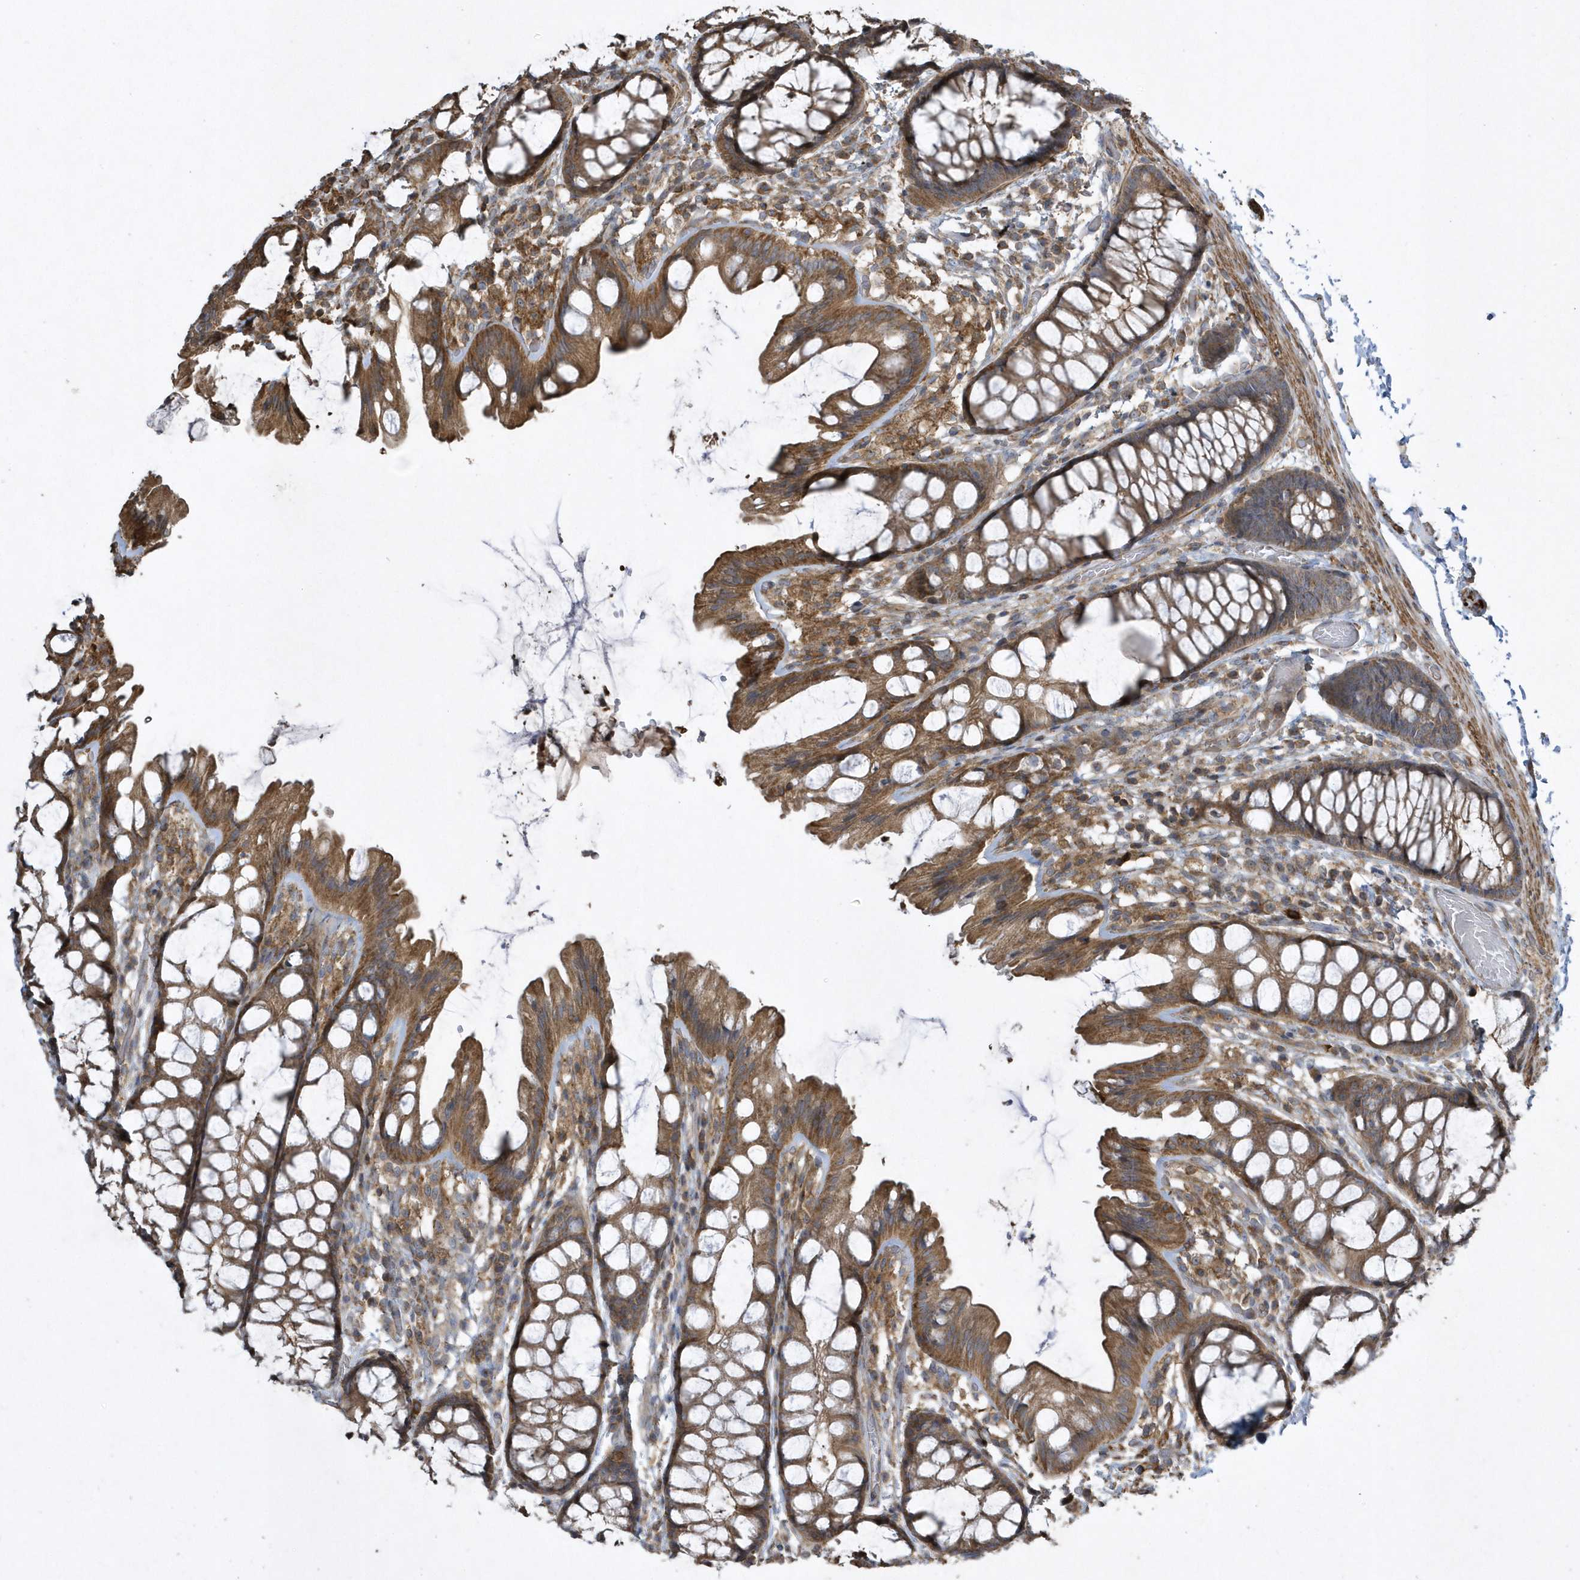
{"staining": {"intensity": "moderate", "quantity": "25%-75%", "location": "cytoplasmic/membranous"}, "tissue": "colon", "cell_type": "Endothelial cells", "image_type": "normal", "snomed": [{"axis": "morphology", "description": "Normal tissue, NOS"}, {"axis": "topography", "description": "Colon"}], "caption": "Immunohistochemistry (IHC) staining of normal colon, which shows medium levels of moderate cytoplasmic/membranous positivity in approximately 25%-75% of endothelial cells indicating moderate cytoplasmic/membranous protein staining. The staining was performed using DAB (brown) for protein detection and nuclei were counterstained in hematoxylin (blue).", "gene": "SENP8", "patient": {"sex": "male", "age": 47}}